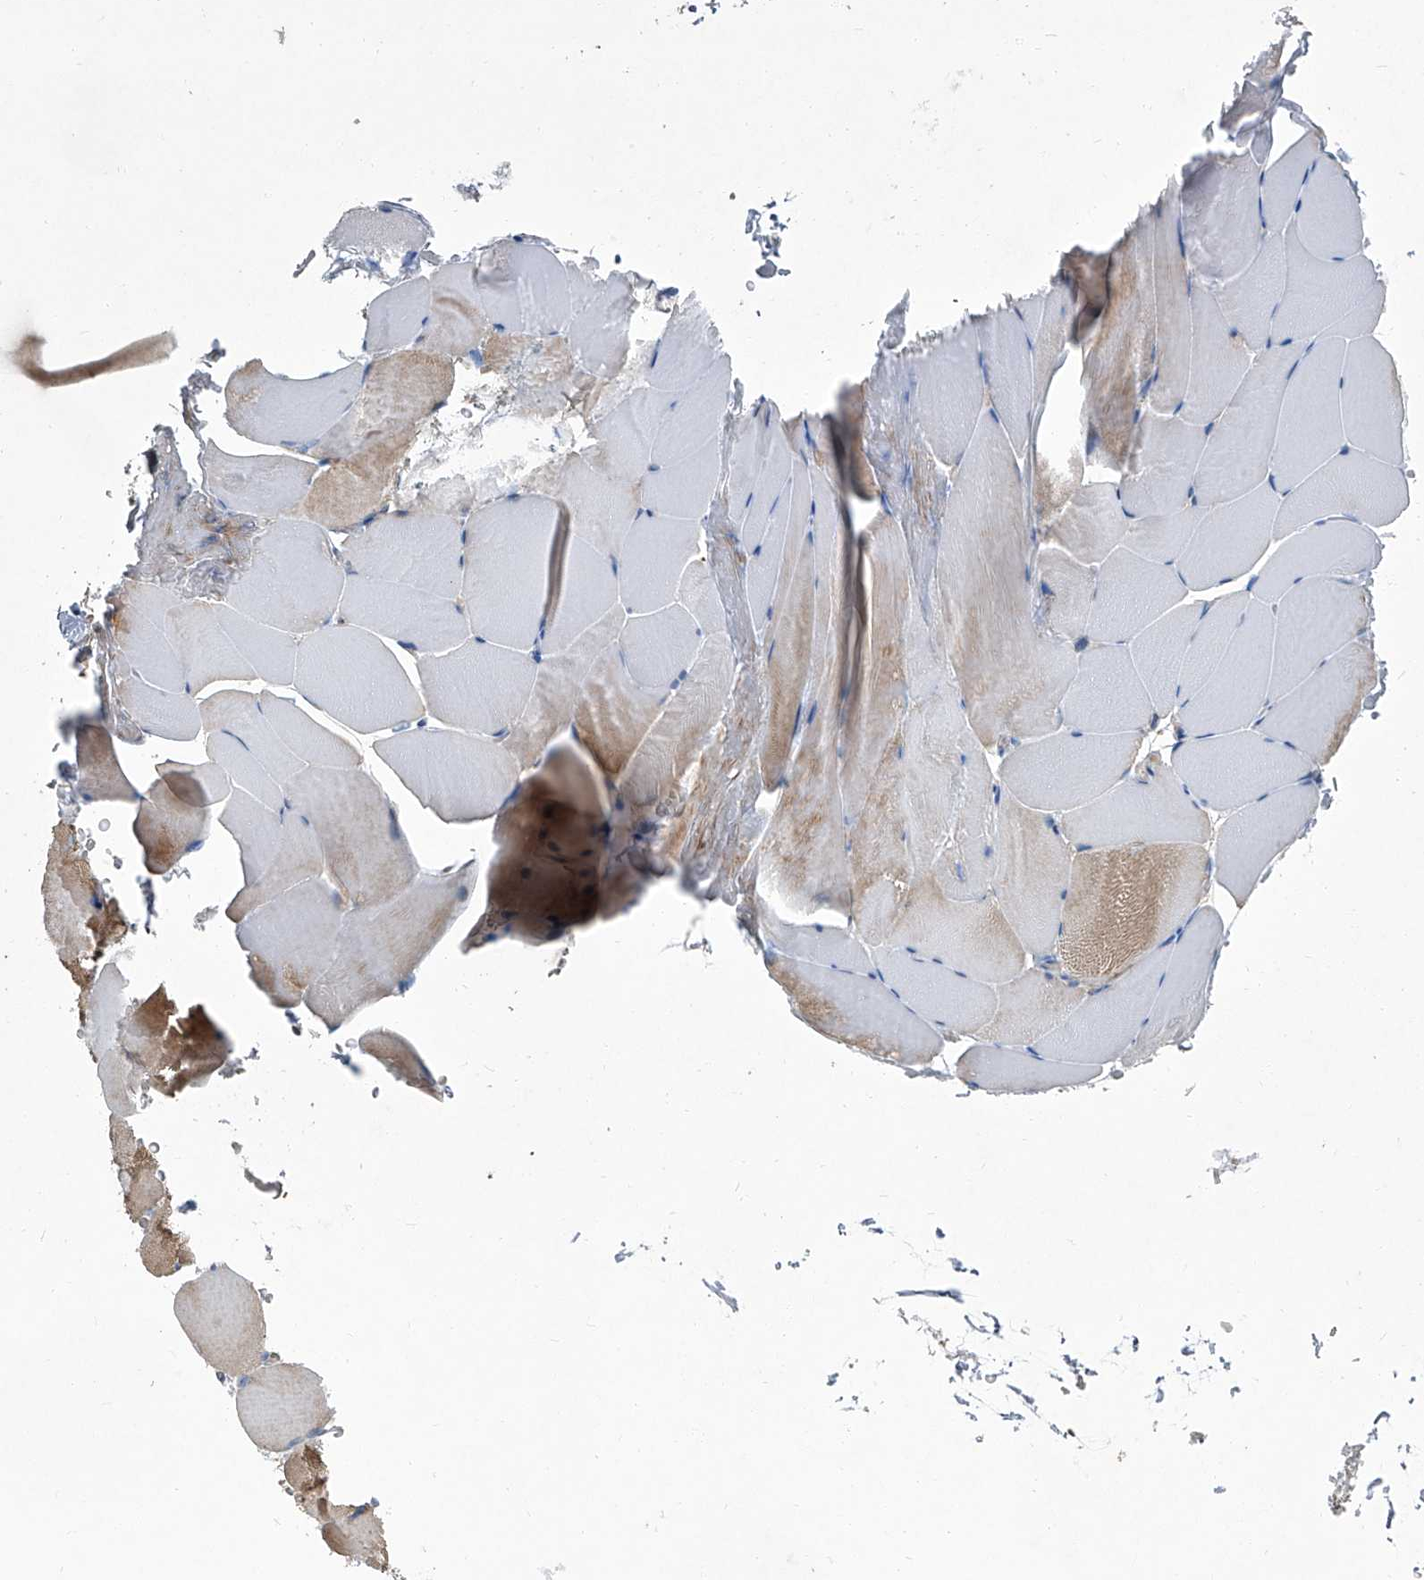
{"staining": {"intensity": "weak", "quantity": "25%-75%", "location": "cytoplasmic/membranous"}, "tissue": "skeletal muscle", "cell_type": "Myocytes", "image_type": "normal", "snomed": [{"axis": "morphology", "description": "Normal tissue, NOS"}, {"axis": "topography", "description": "Skeletal muscle"}, {"axis": "topography", "description": "Parathyroid gland"}], "caption": "High-power microscopy captured an immunohistochemistry (IHC) micrograph of benign skeletal muscle, revealing weak cytoplasmic/membranous positivity in approximately 25%-75% of myocytes. (Brightfield microscopy of DAB IHC at high magnification).", "gene": "PIGH", "patient": {"sex": "female", "age": 37}}